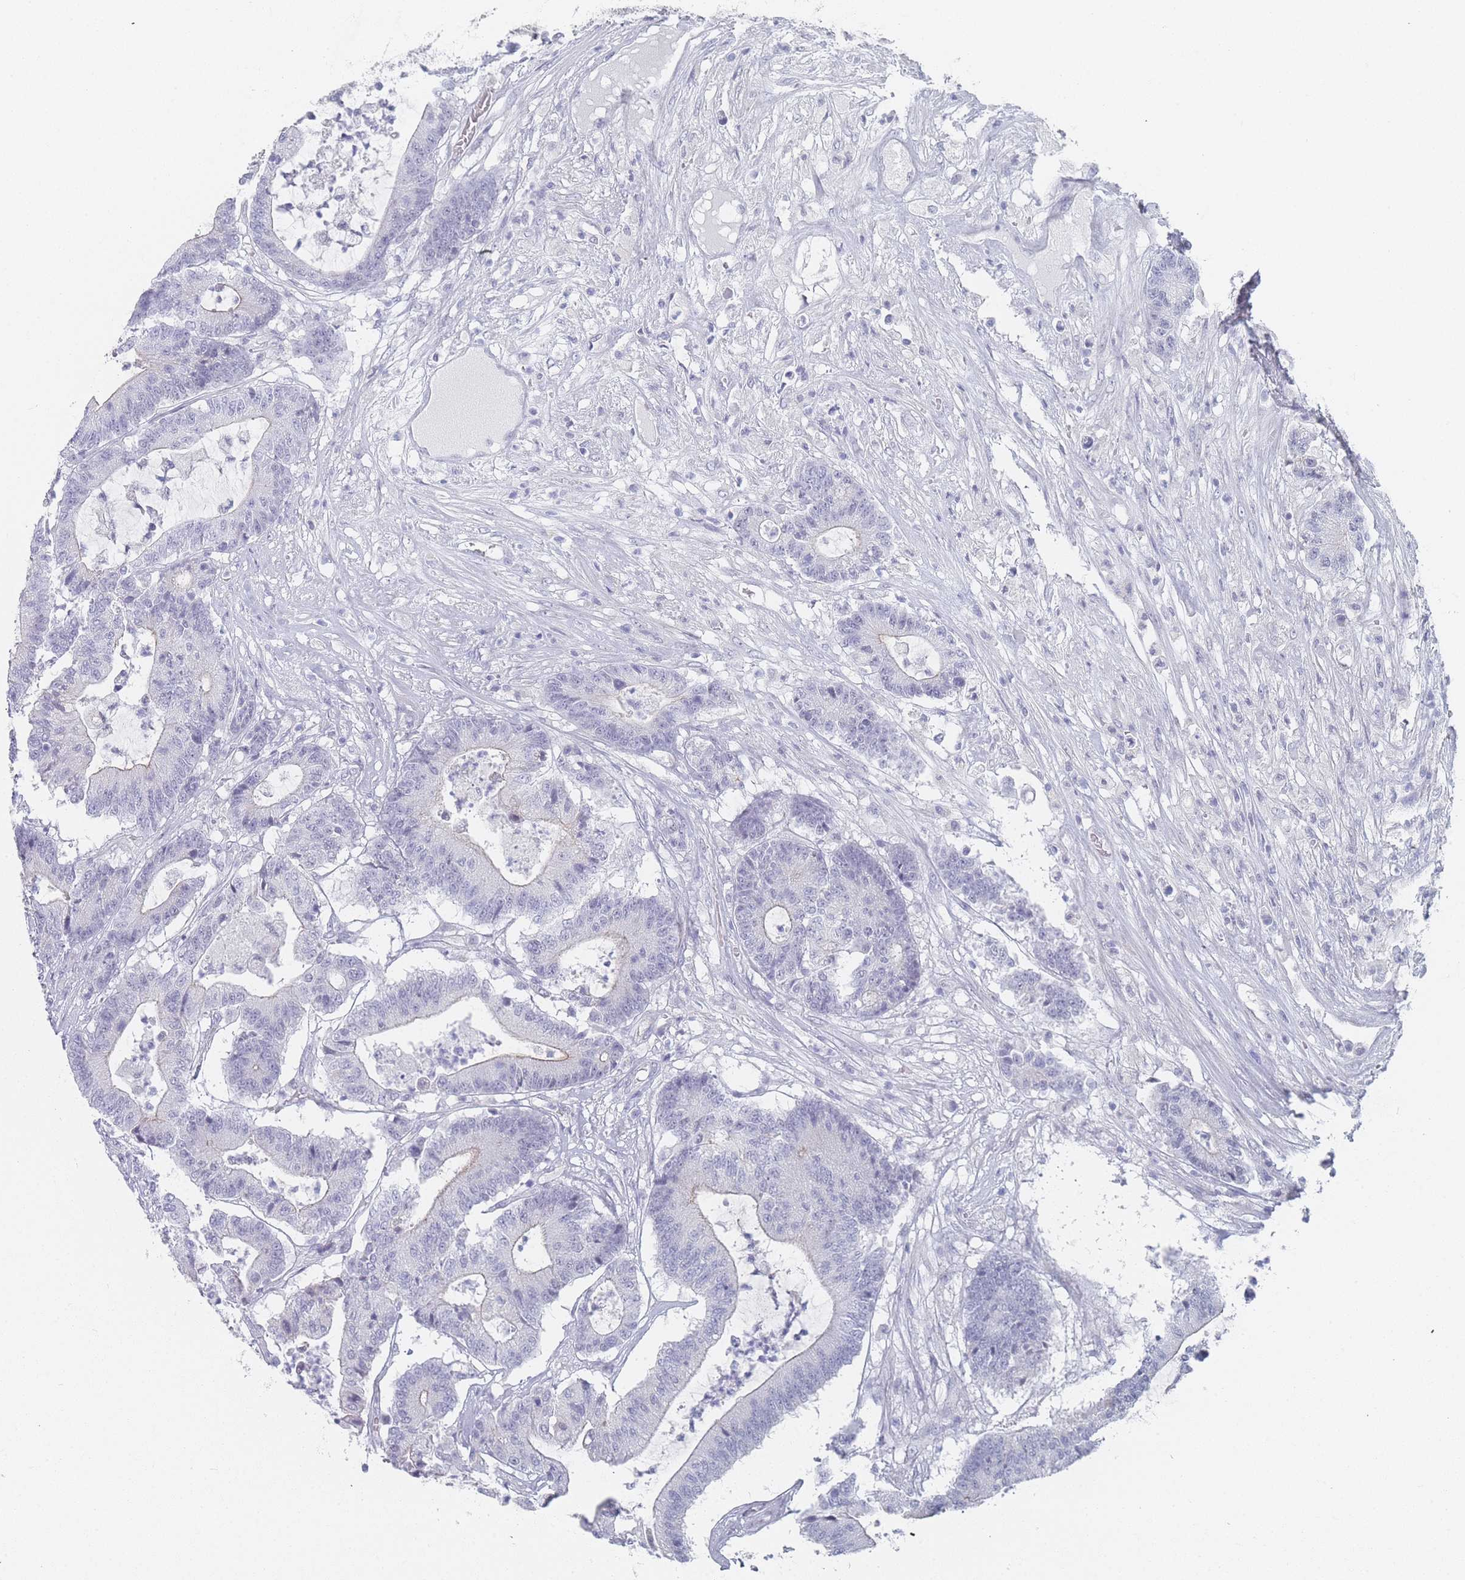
{"staining": {"intensity": "negative", "quantity": "none", "location": "none"}, "tissue": "colorectal cancer", "cell_type": "Tumor cells", "image_type": "cancer", "snomed": [{"axis": "morphology", "description": "Adenocarcinoma, NOS"}, {"axis": "topography", "description": "Colon"}], "caption": "Immunohistochemistry histopathology image of human colorectal cancer (adenocarcinoma) stained for a protein (brown), which demonstrates no staining in tumor cells. (DAB immunohistochemistry with hematoxylin counter stain).", "gene": "IMPG1", "patient": {"sex": "female", "age": 84}}